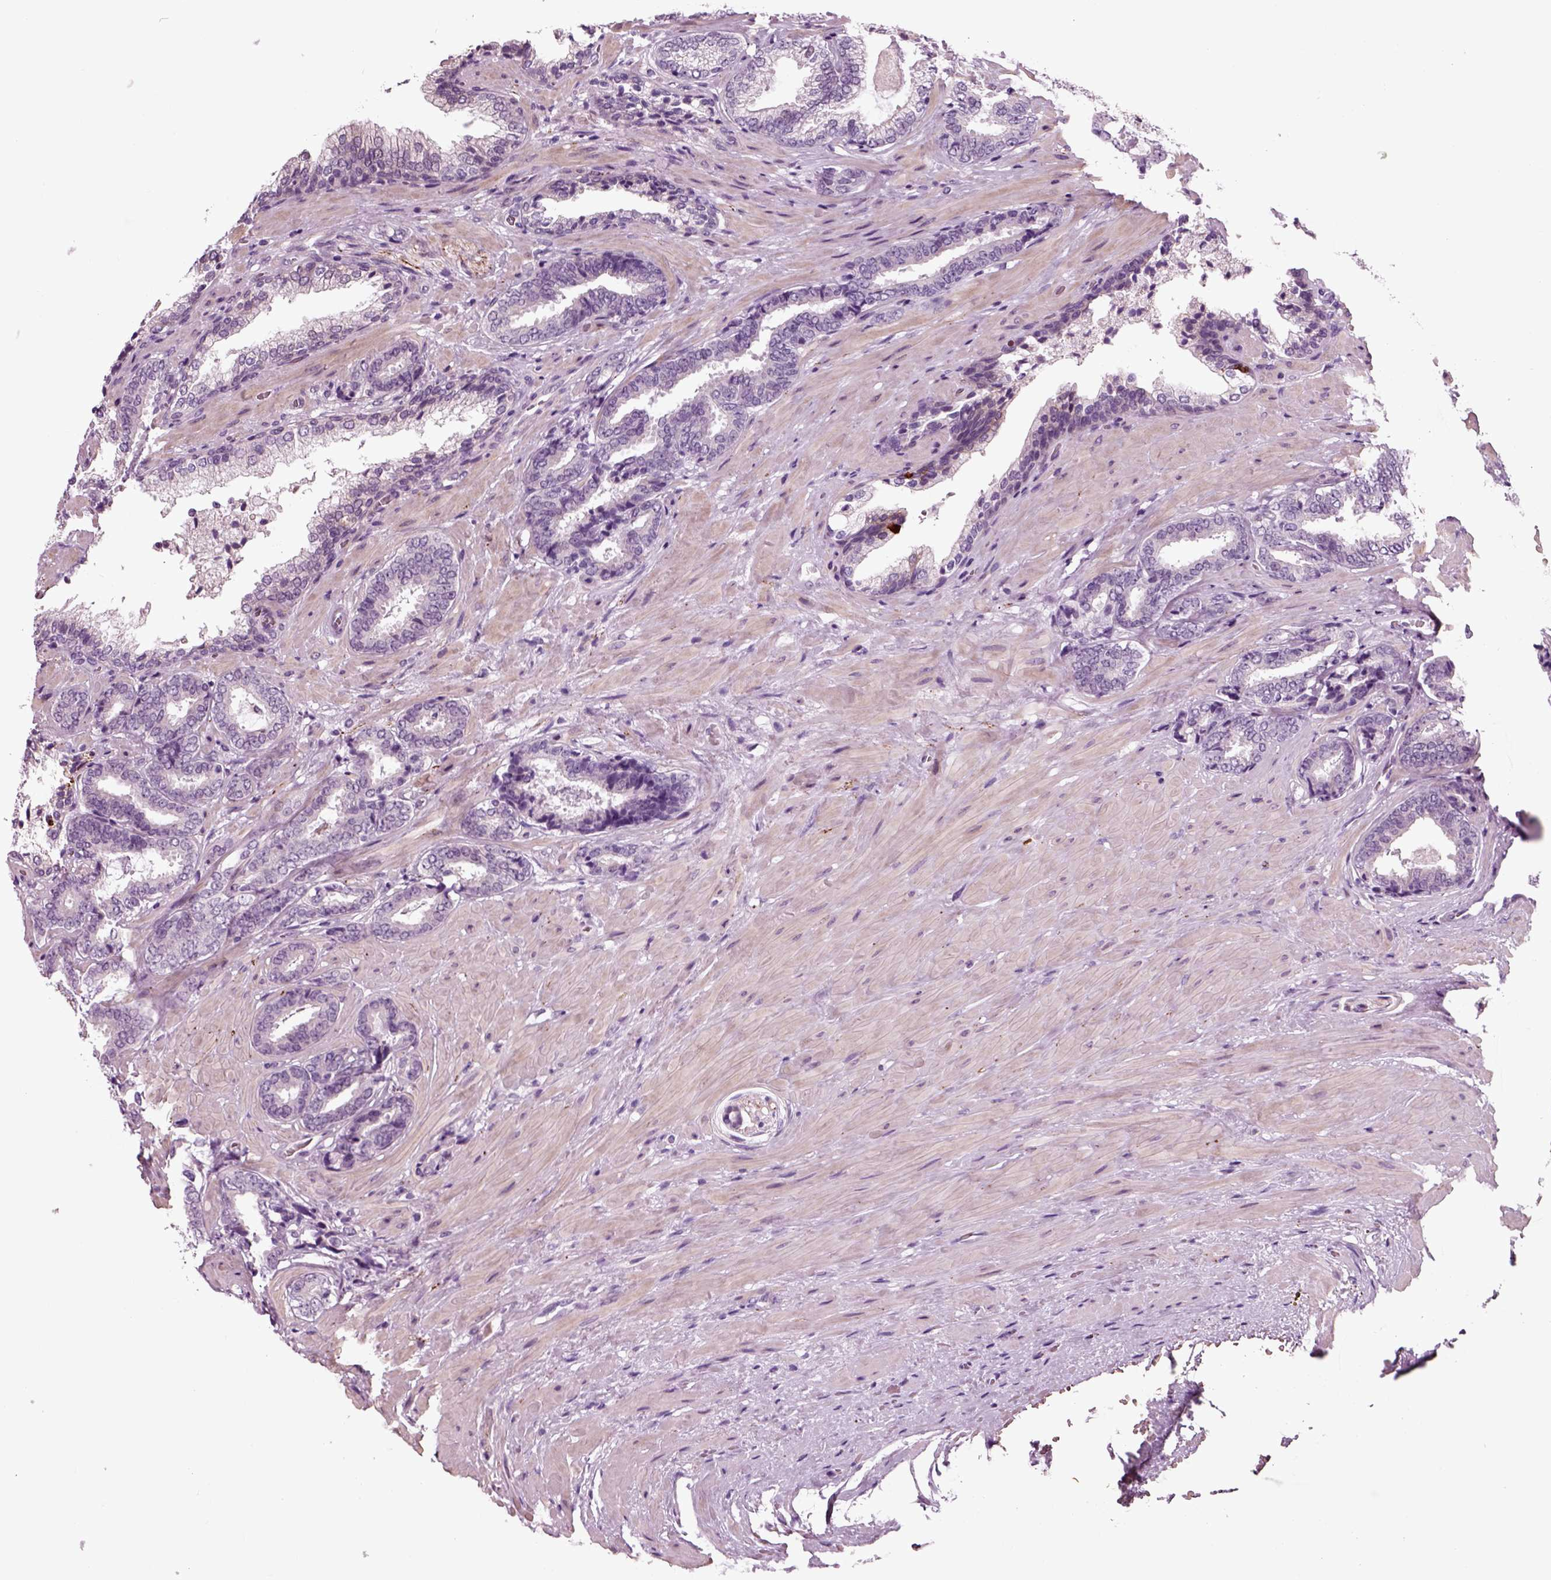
{"staining": {"intensity": "negative", "quantity": "none", "location": "none"}, "tissue": "prostate cancer", "cell_type": "Tumor cells", "image_type": "cancer", "snomed": [{"axis": "morphology", "description": "Adenocarcinoma, Low grade"}, {"axis": "topography", "description": "Prostate"}], "caption": "DAB immunohistochemical staining of human prostate cancer demonstrates no significant staining in tumor cells.", "gene": "CHGB", "patient": {"sex": "male", "age": 61}}